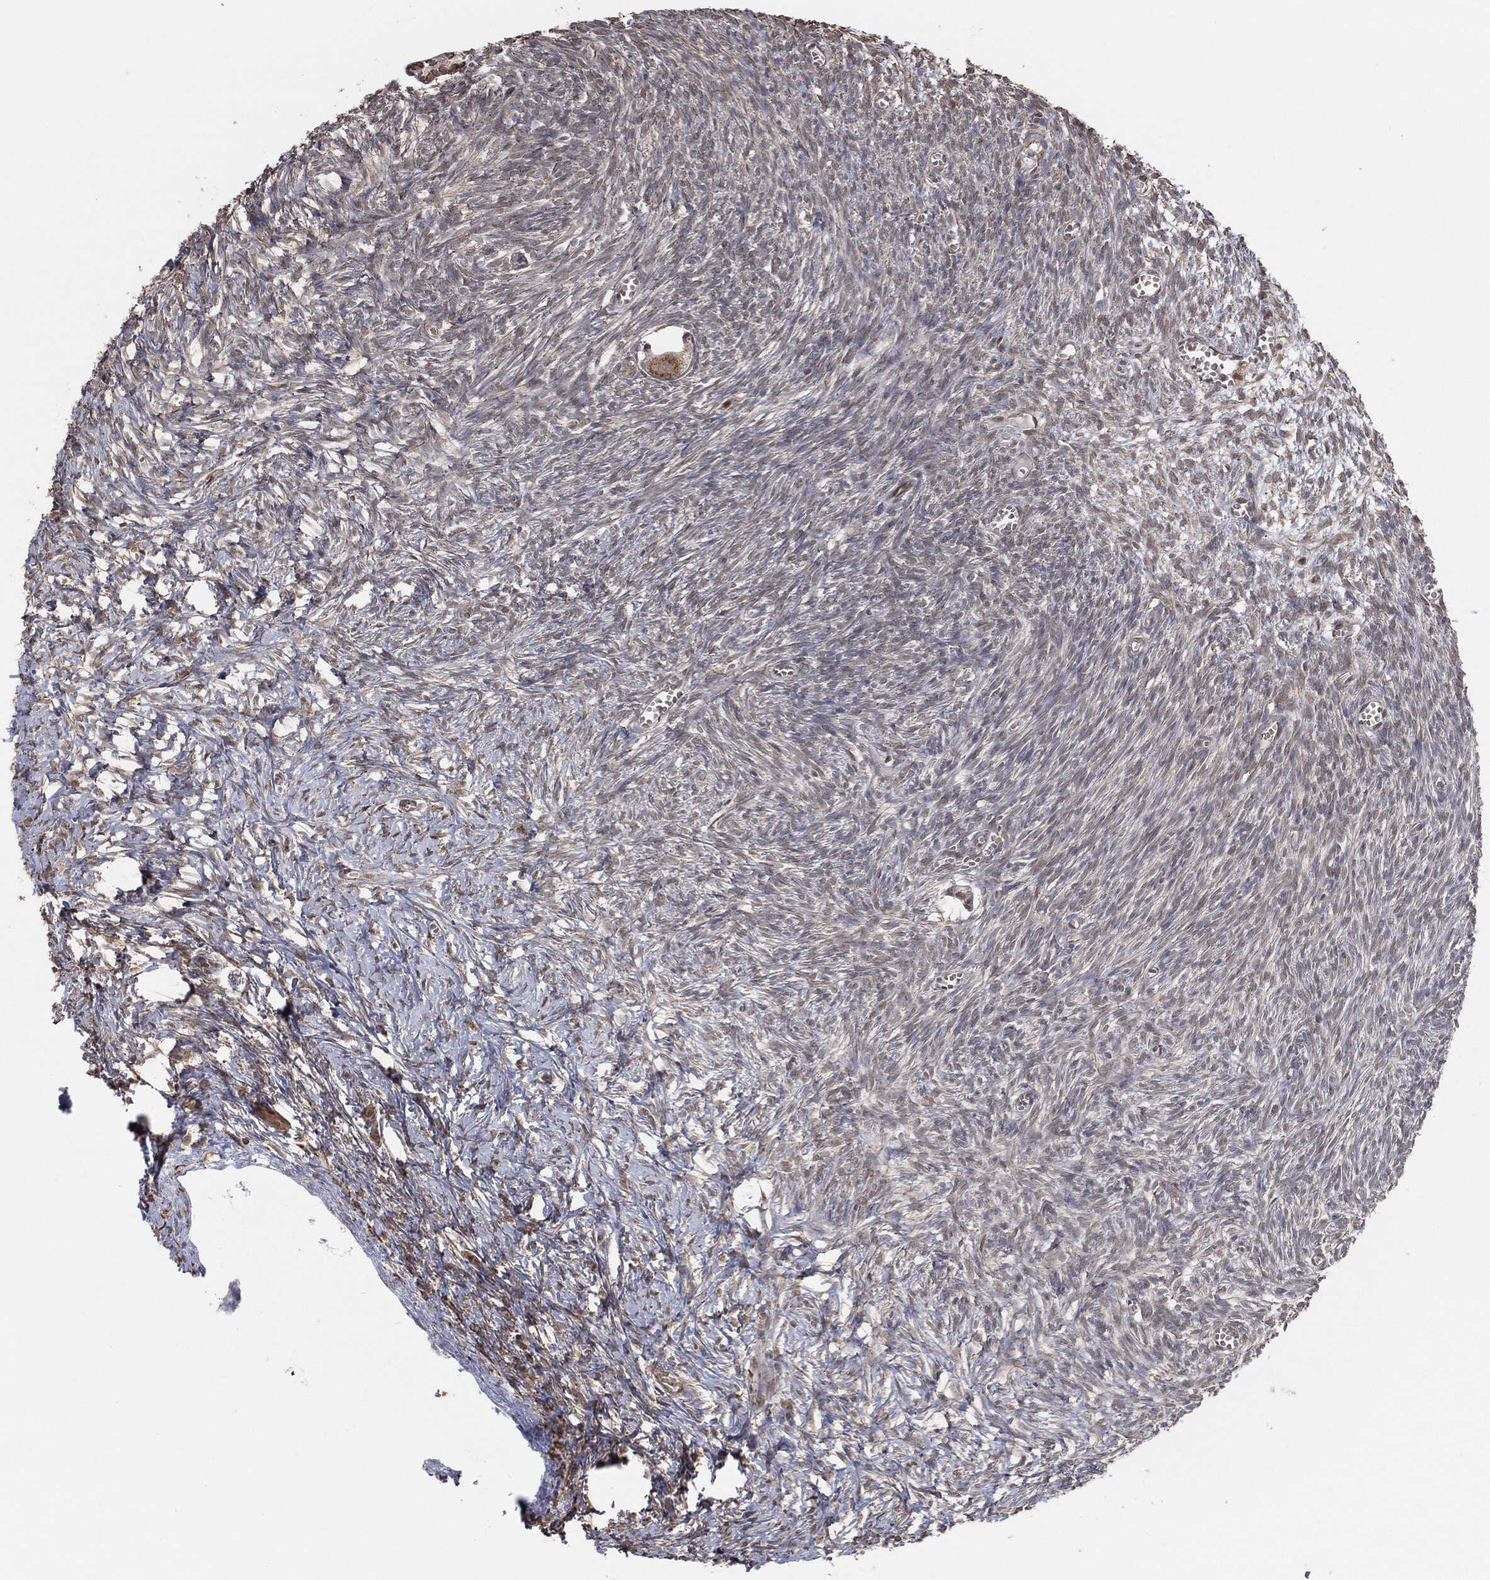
{"staining": {"intensity": "moderate", "quantity": ">75%", "location": "cytoplasmic/membranous"}, "tissue": "ovary", "cell_type": "Follicle cells", "image_type": "normal", "snomed": [{"axis": "morphology", "description": "Normal tissue, NOS"}, {"axis": "topography", "description": "Ovary"}], "caption": "This is a micrograph of IHC staining of benign ovary, which shows moderate staining in the cytoplasmic/membranous of follicle cells.", "gene": "TP53RK", "patient": {"sex": "female", "age": 43}}